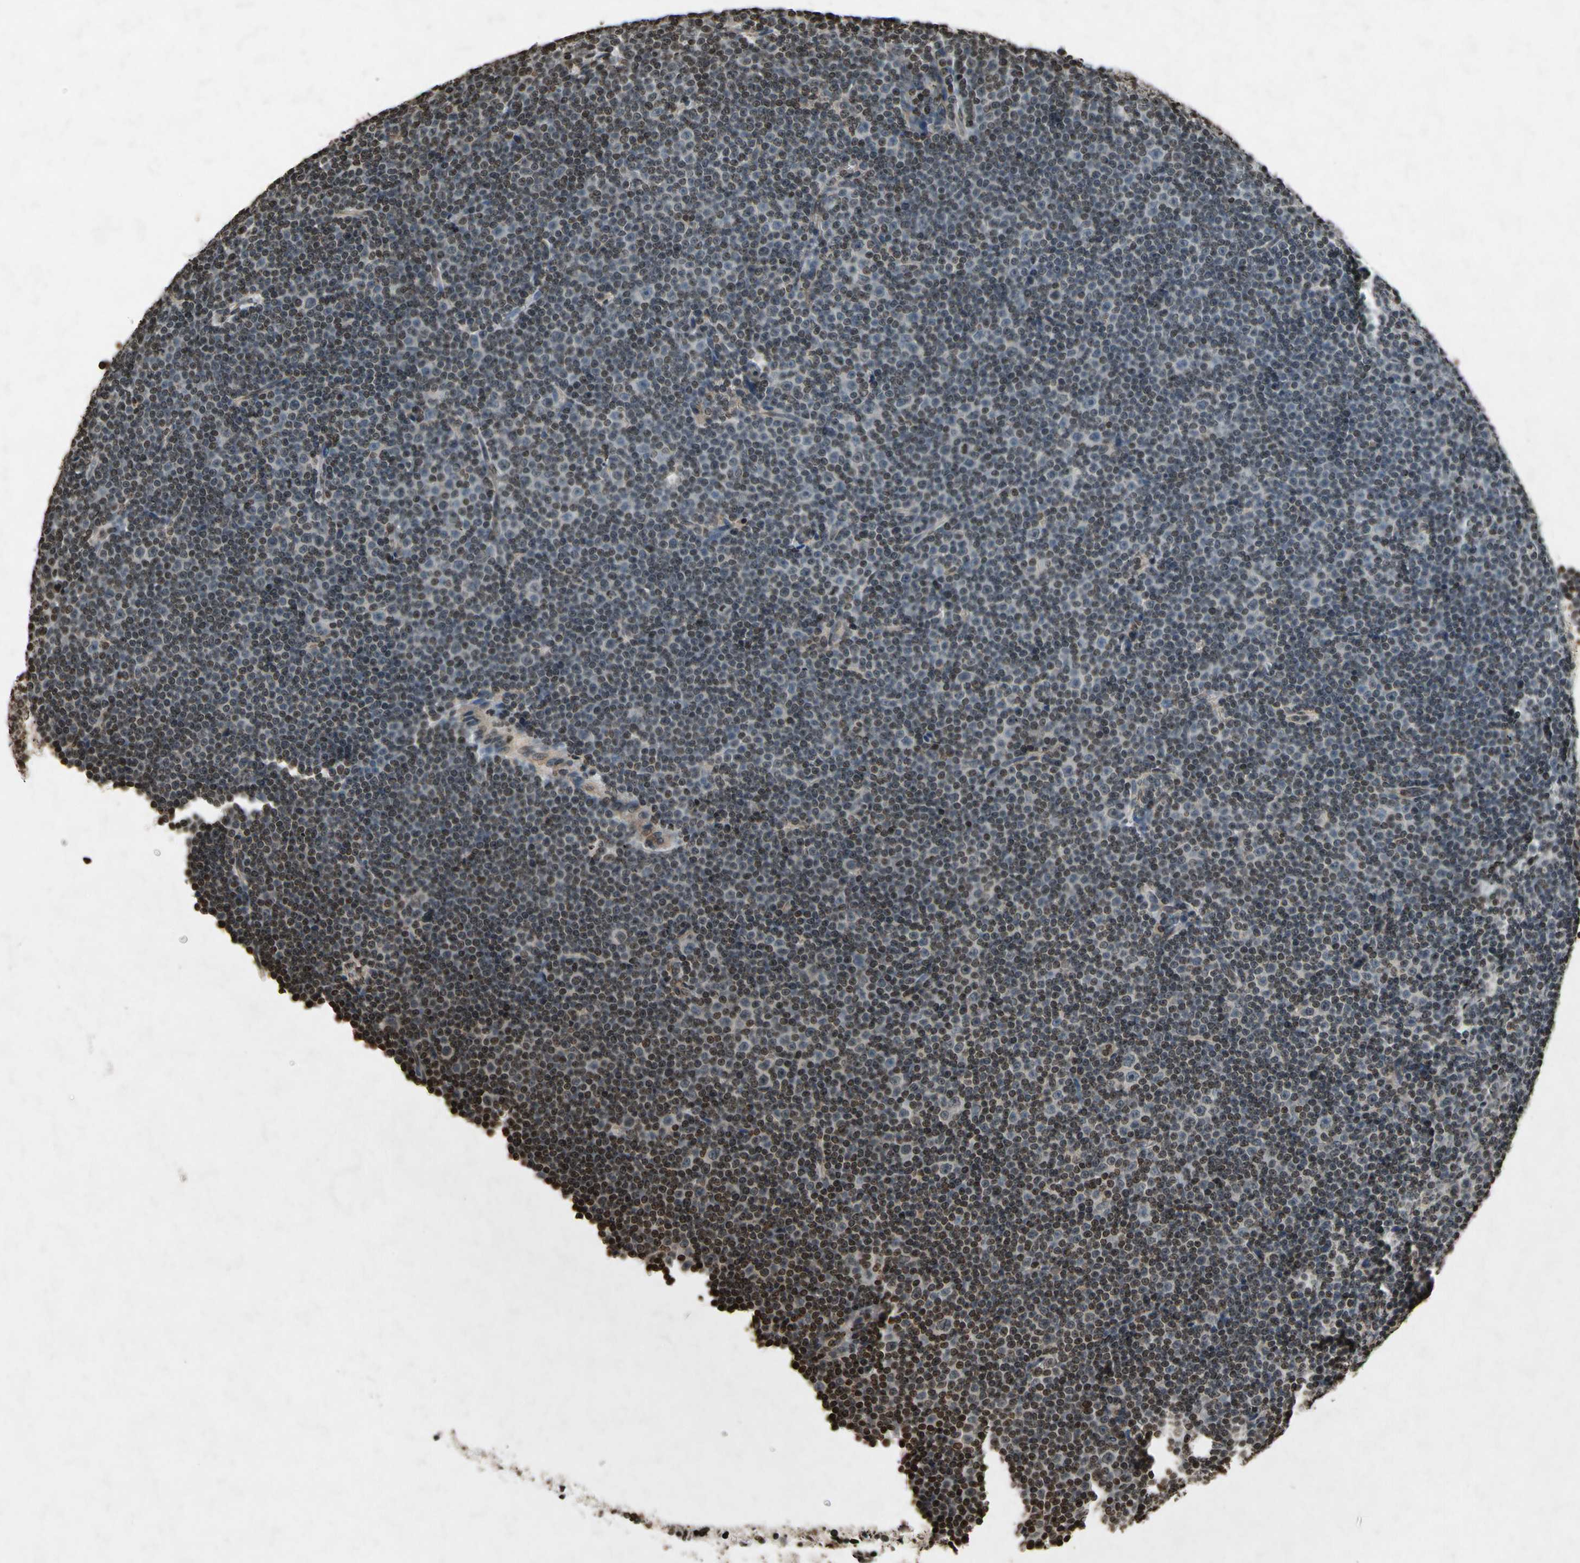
{"staining": {"intensity": "weak", "quantity": "25%-75%", "location": "nuclear"}, "tissue": "lymphoma", "cell_type": "Tumor cells", "image_type": "cancer", "snomed": [{"axis": "morphology", "description": "Malignant lymphoma, non-Hodgkin's type, Low grade"}, {"axis": "topography", "description": "Lymph node"}], "caption": "Immunohistochemical staining of human malignant lymphoma, non-Hodgkin's type (low-grade) exhibits low levels of weak nuclear staining in about 25%-75% of tumor cells.", "gene": "HOXB3", "patient": {"sex": "female", "age": 67}}